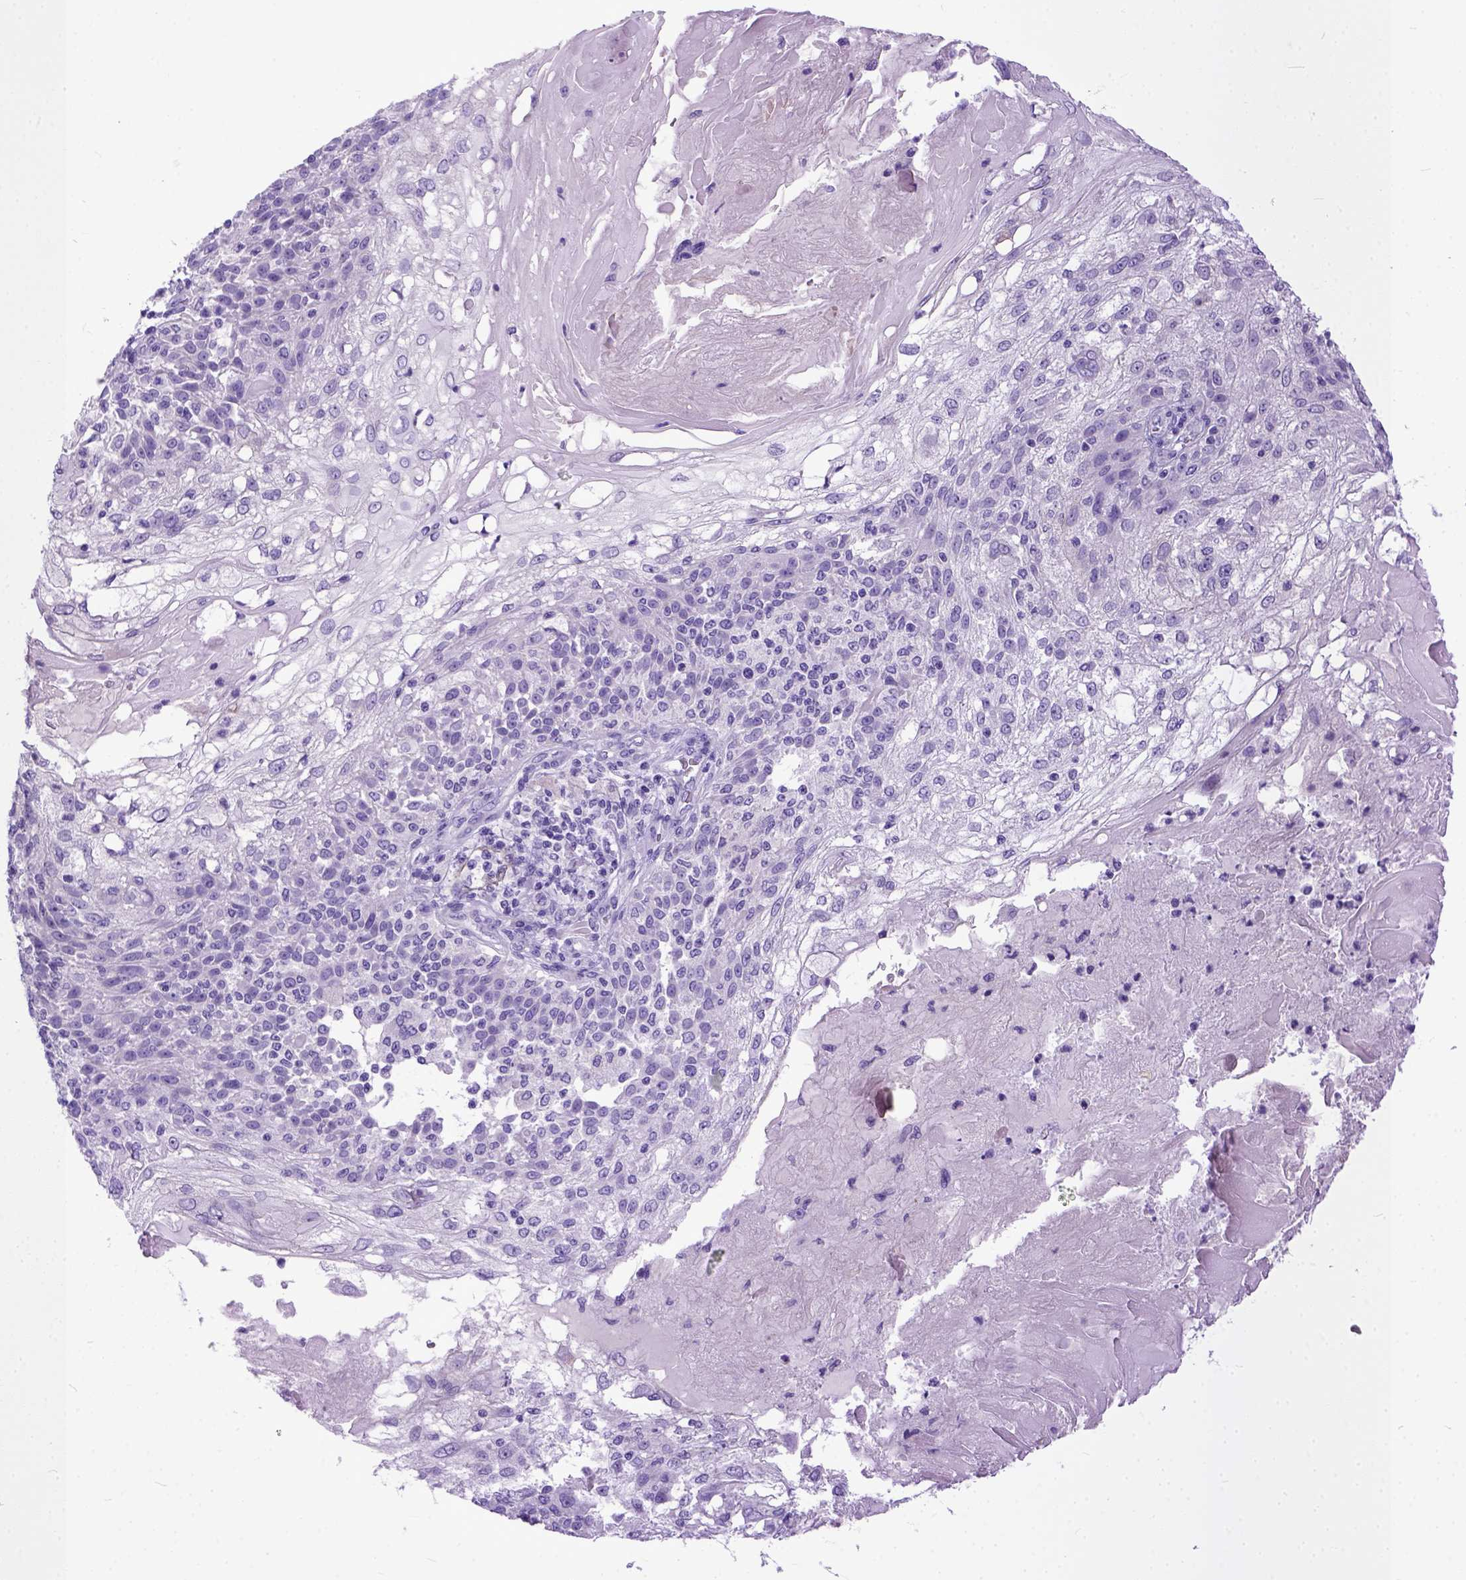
{"staining": {"intensity": "negative", "quantity": "none", "location": "none"}, "tissue": "skin cancer", "cell_type": "Tumor cells", "image_type": "cancer", "snomed": [{"axis": "morphology", "description": "Normal tissue, NOS"}, {"axis": "morphology", "description": "Squamous cell carcinoma, NOS"}, {"axis": "topography", "description": "Skin"}], "caption": "A histopathology image of human skin cancer is negative for staining in tumor cells.", "gene": "PPL", "patient": {"sex": "female", "age": 83}}